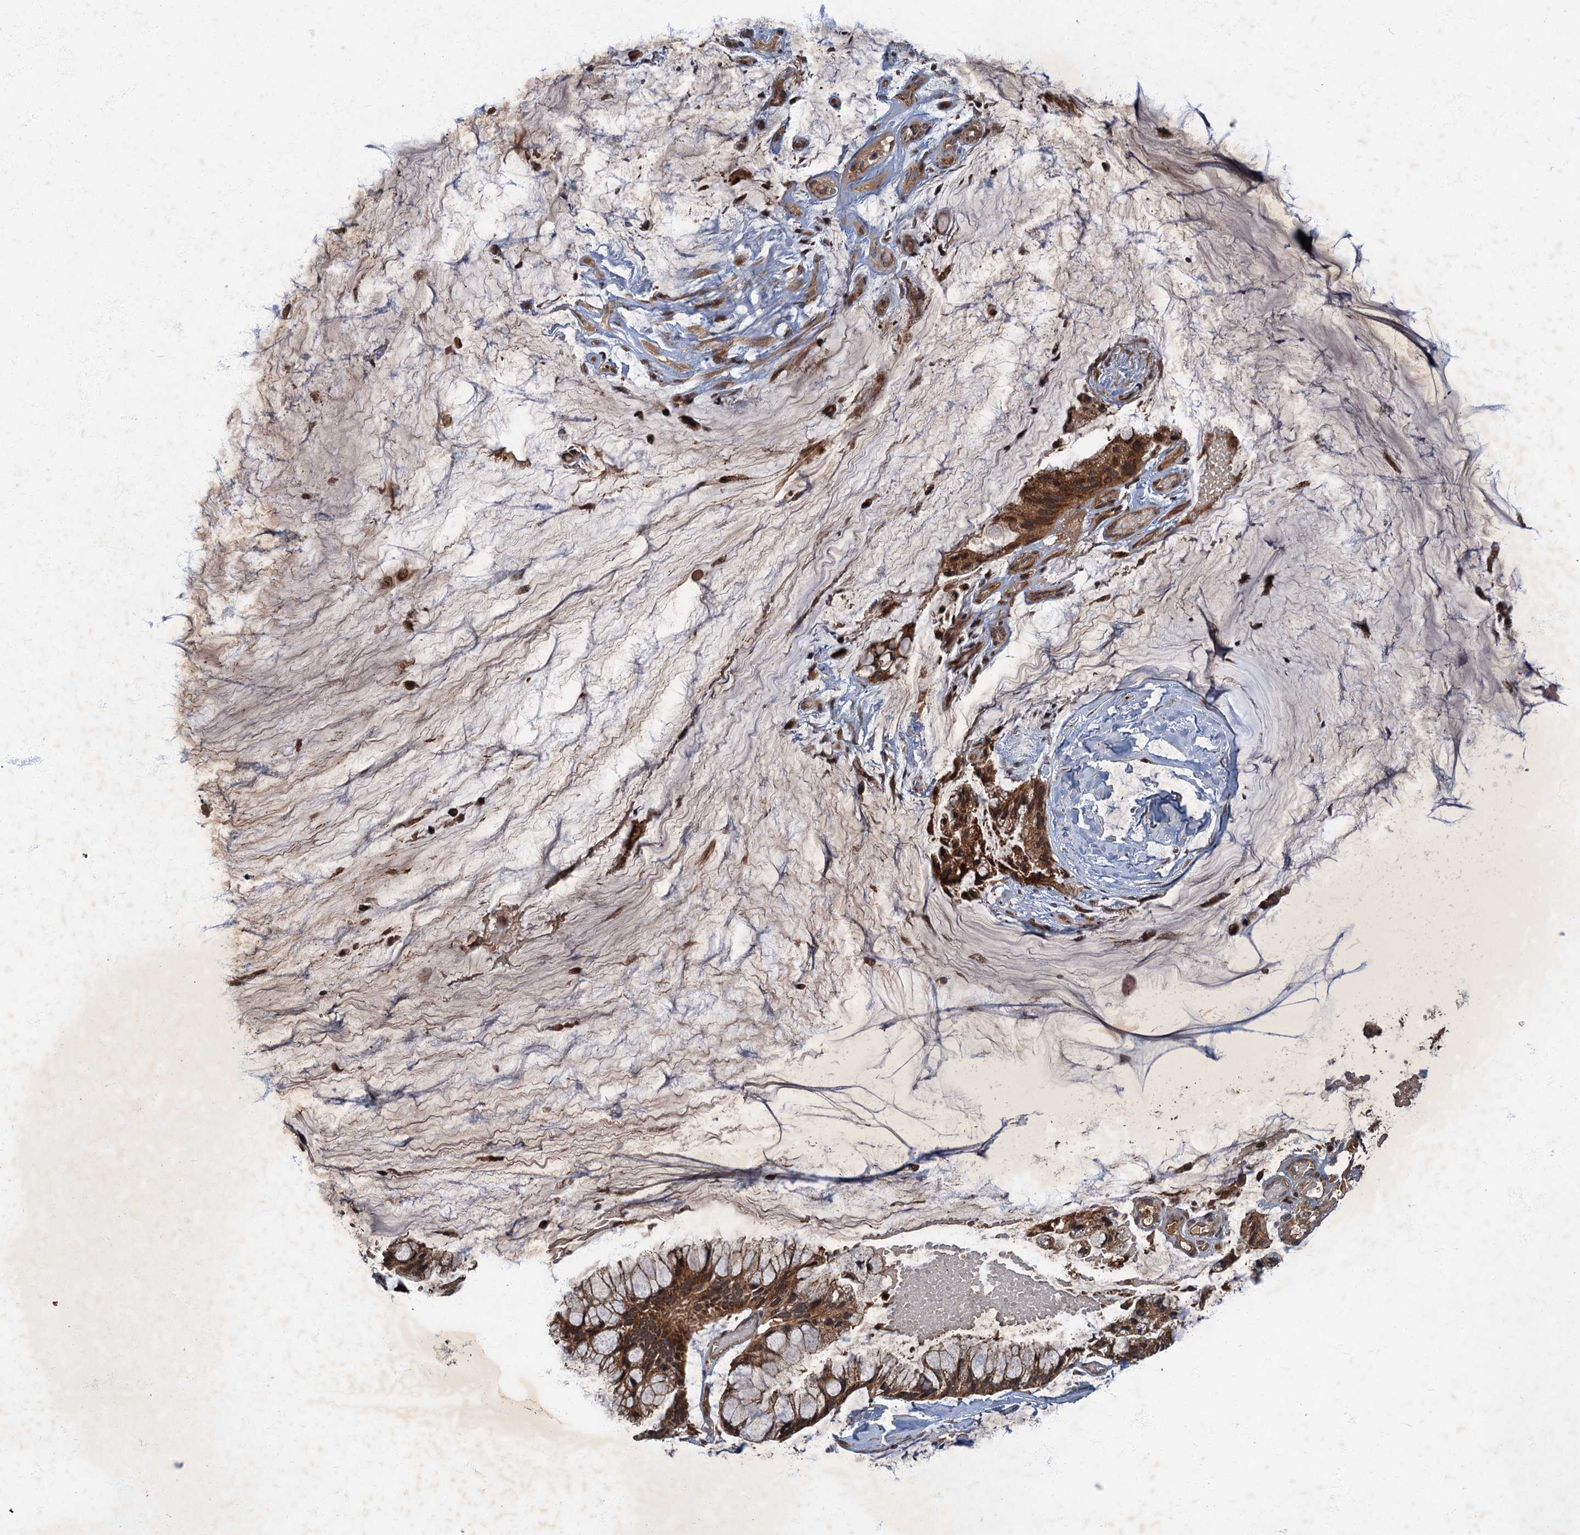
{"staining": {"intensity": "strong", "quantity": ">75%", "location": "cytoplasmic/membranous"}, "tissue": "ovarian cancer", "cell_type": "Tumor cells", "image_type": "cancer", "snomed": [{"axis": "morphology", "description": "Cystadenocarcinoma, mucinous, NOS"}, {"axis": "topography", "description": "Ovary"}], "caption": "Tumor cells exhibit high levels of strong cytoplasmic/membranous positivity in about >75% of cells in mucinous cystadenocarcinoma (ovarian).", "gene": "SLC11A2", "patient": {"sex": "female", "age": 39}}